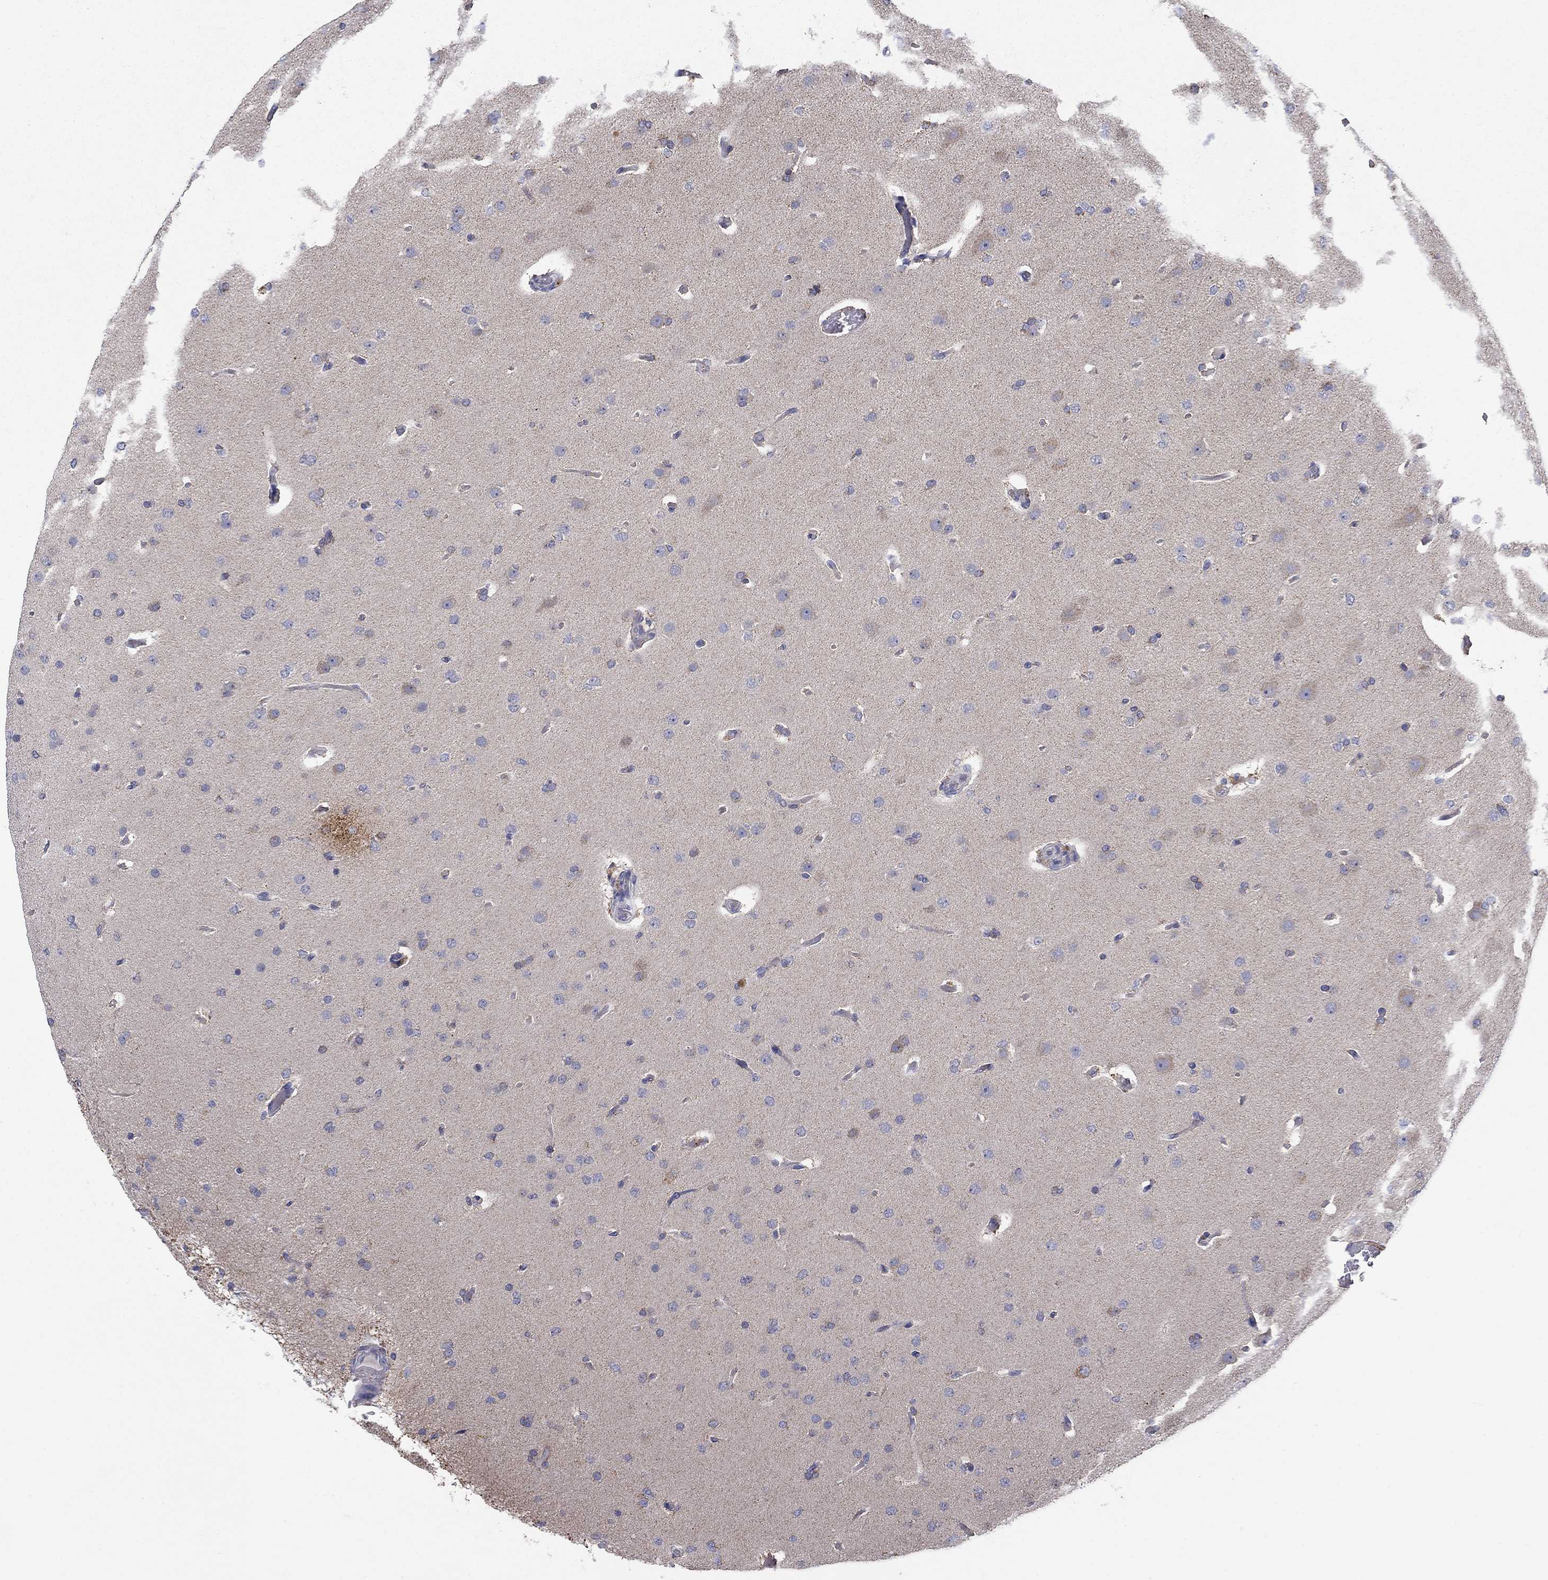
{"staining": {"intensity": "negative", "quantity": "none", "location": "none"}, "tissue": "glioma", "cell_type": "Tumor cells", "image_type": "cancer", "snomed": [{"axis": "morphology", "description": "Glioma, malignant, Low grade"}, {"axis": "topography", "description": "Brain"}], "caption": "This is an immunohistochemistry photomicrograph of human glioma. There is no staining in tumor cells.", "gene": "HPS5", "patient": {"sex": "male", "age": 41}}